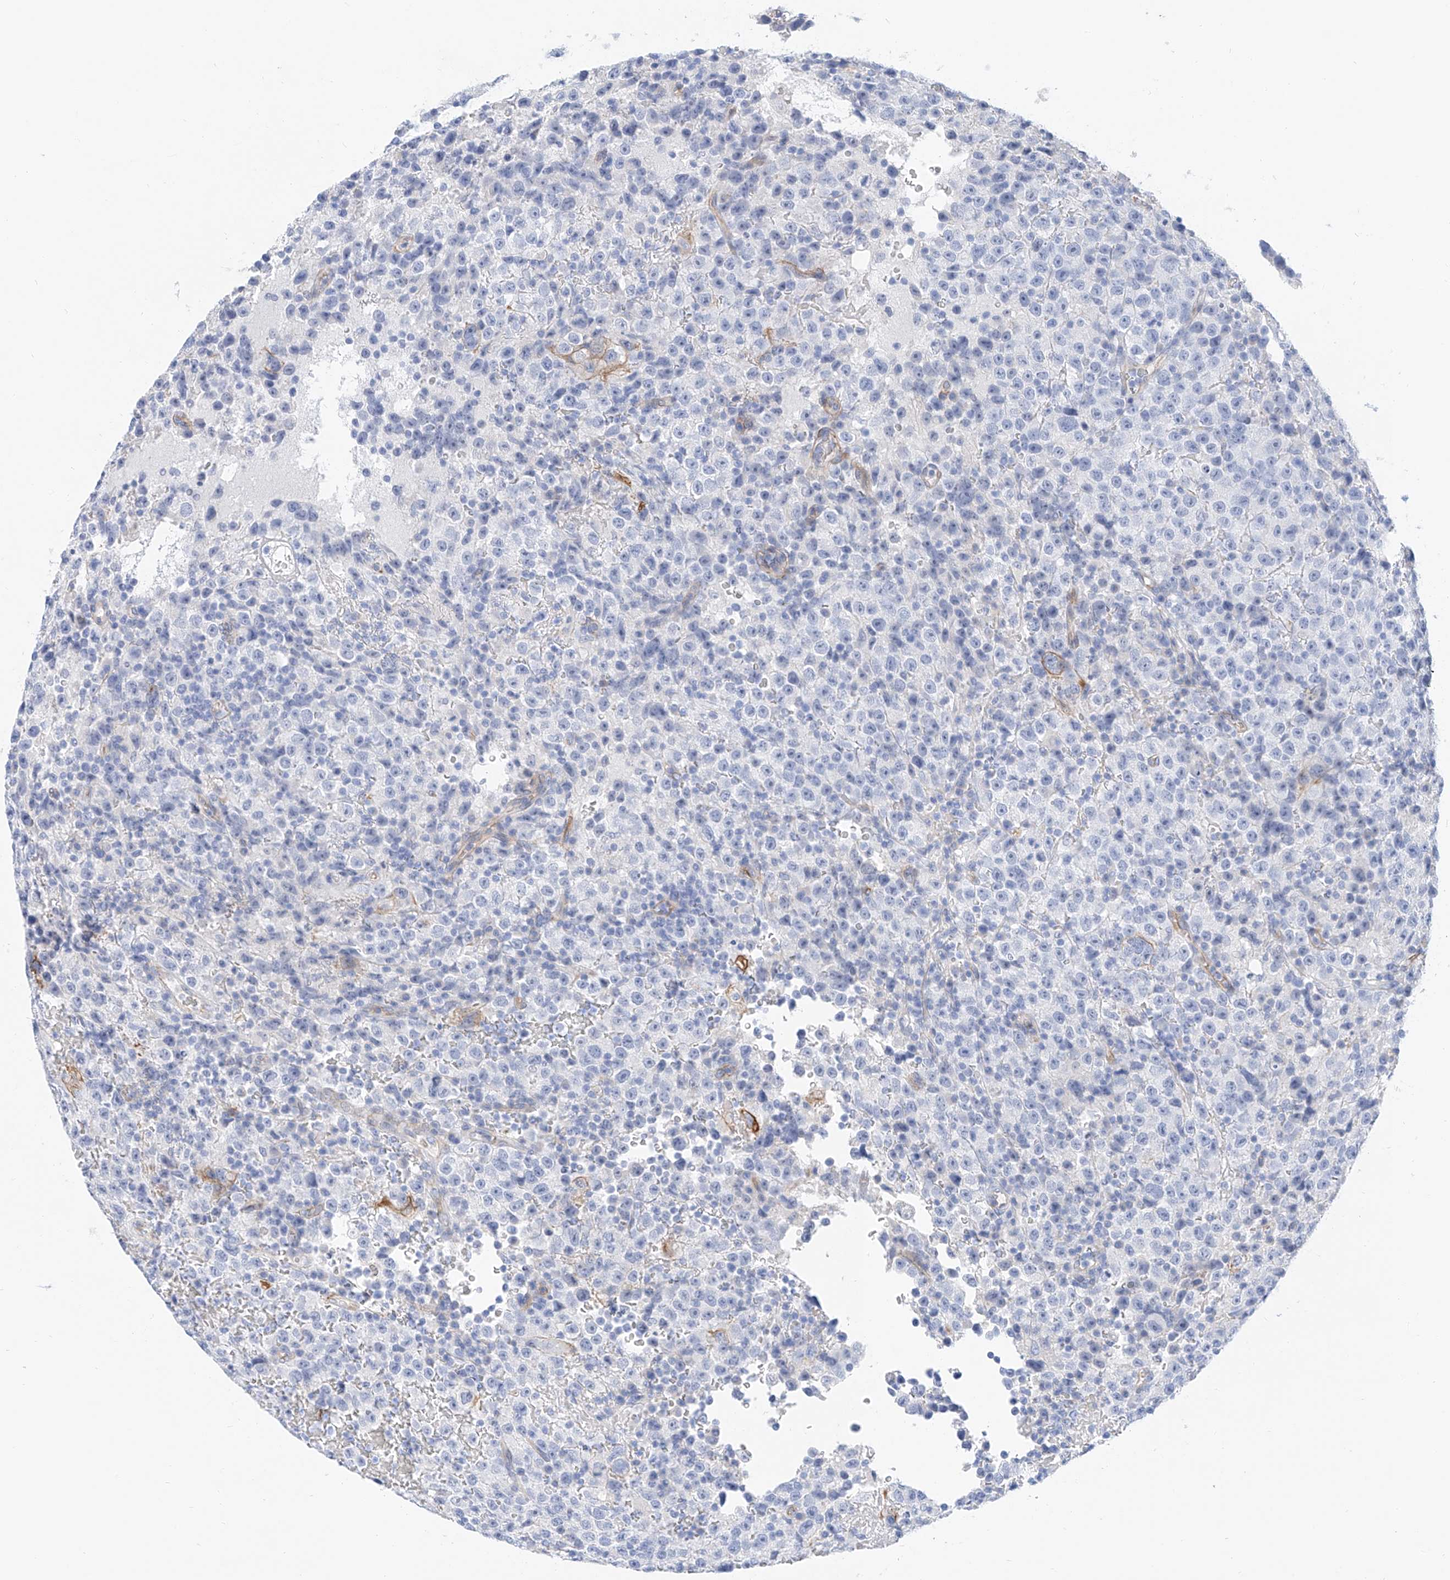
{"staining": {"intensity": "negative", "quantity": "none", "location": "none"}, "tissue": "testis cancer", "cell_type": "Tumor cells", "image_type": "cancer", "snomed": [{"axis": "morphology", "description": "Seminoma, NOS"}, {"axis": "topography", "description": "Testis"}], "caption": "A high-resolution micrograph shows immunohistochemistry (IHC) staining of testis seminoma, which reveals no significant positivity in tumor cells. (Stains: DAB (3,3'-diaminobenzidine) IHC with hematoxylin counter stain, Microscopy: brightfield microscopy at high magnification).", "gene": "SBSPON", "patient": {"sex": "male", "age": 22}}